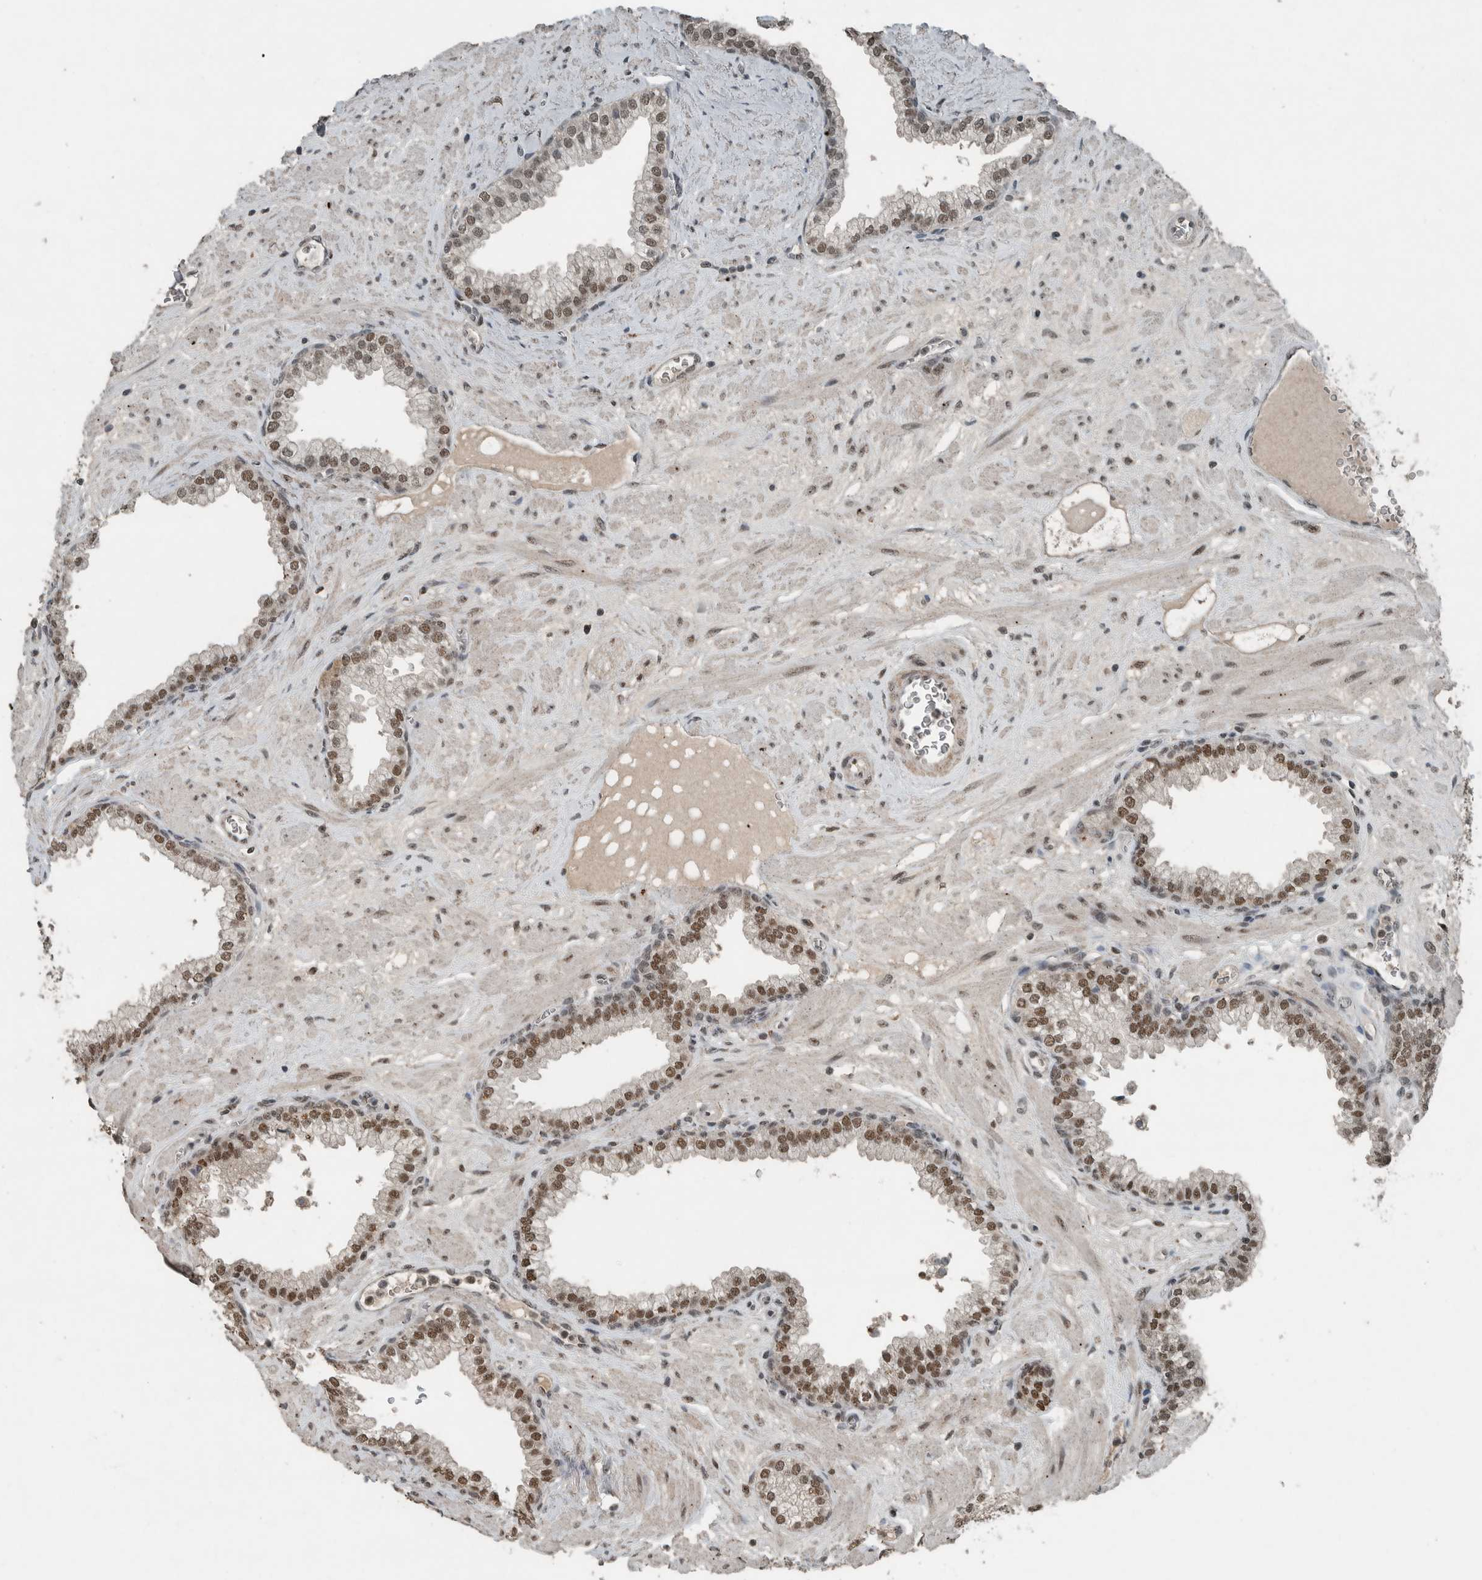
{"staining": {"intensity": "strong", "quantity": ">75%", "location": "nuclear"}, "tissue": "prostate", "cell_type": "Glandular cells", "image_type": "normal", "snomed": [{"axis": "morphology", "description": "Normal tissue, NOS"}, {"axis": "morphology", "description": "Urothelial carcinoma, Low grade"}, {"axis": "topography", "description": "Urinary bladder"}, {"axis": "topography", "description": "Prostate"}], "caption": "Prostate stained with a protein marker demonstrates strong staining in glandular cells.", "gene": "ZNF24", "patient": {"sex": "male", "age": 60}}